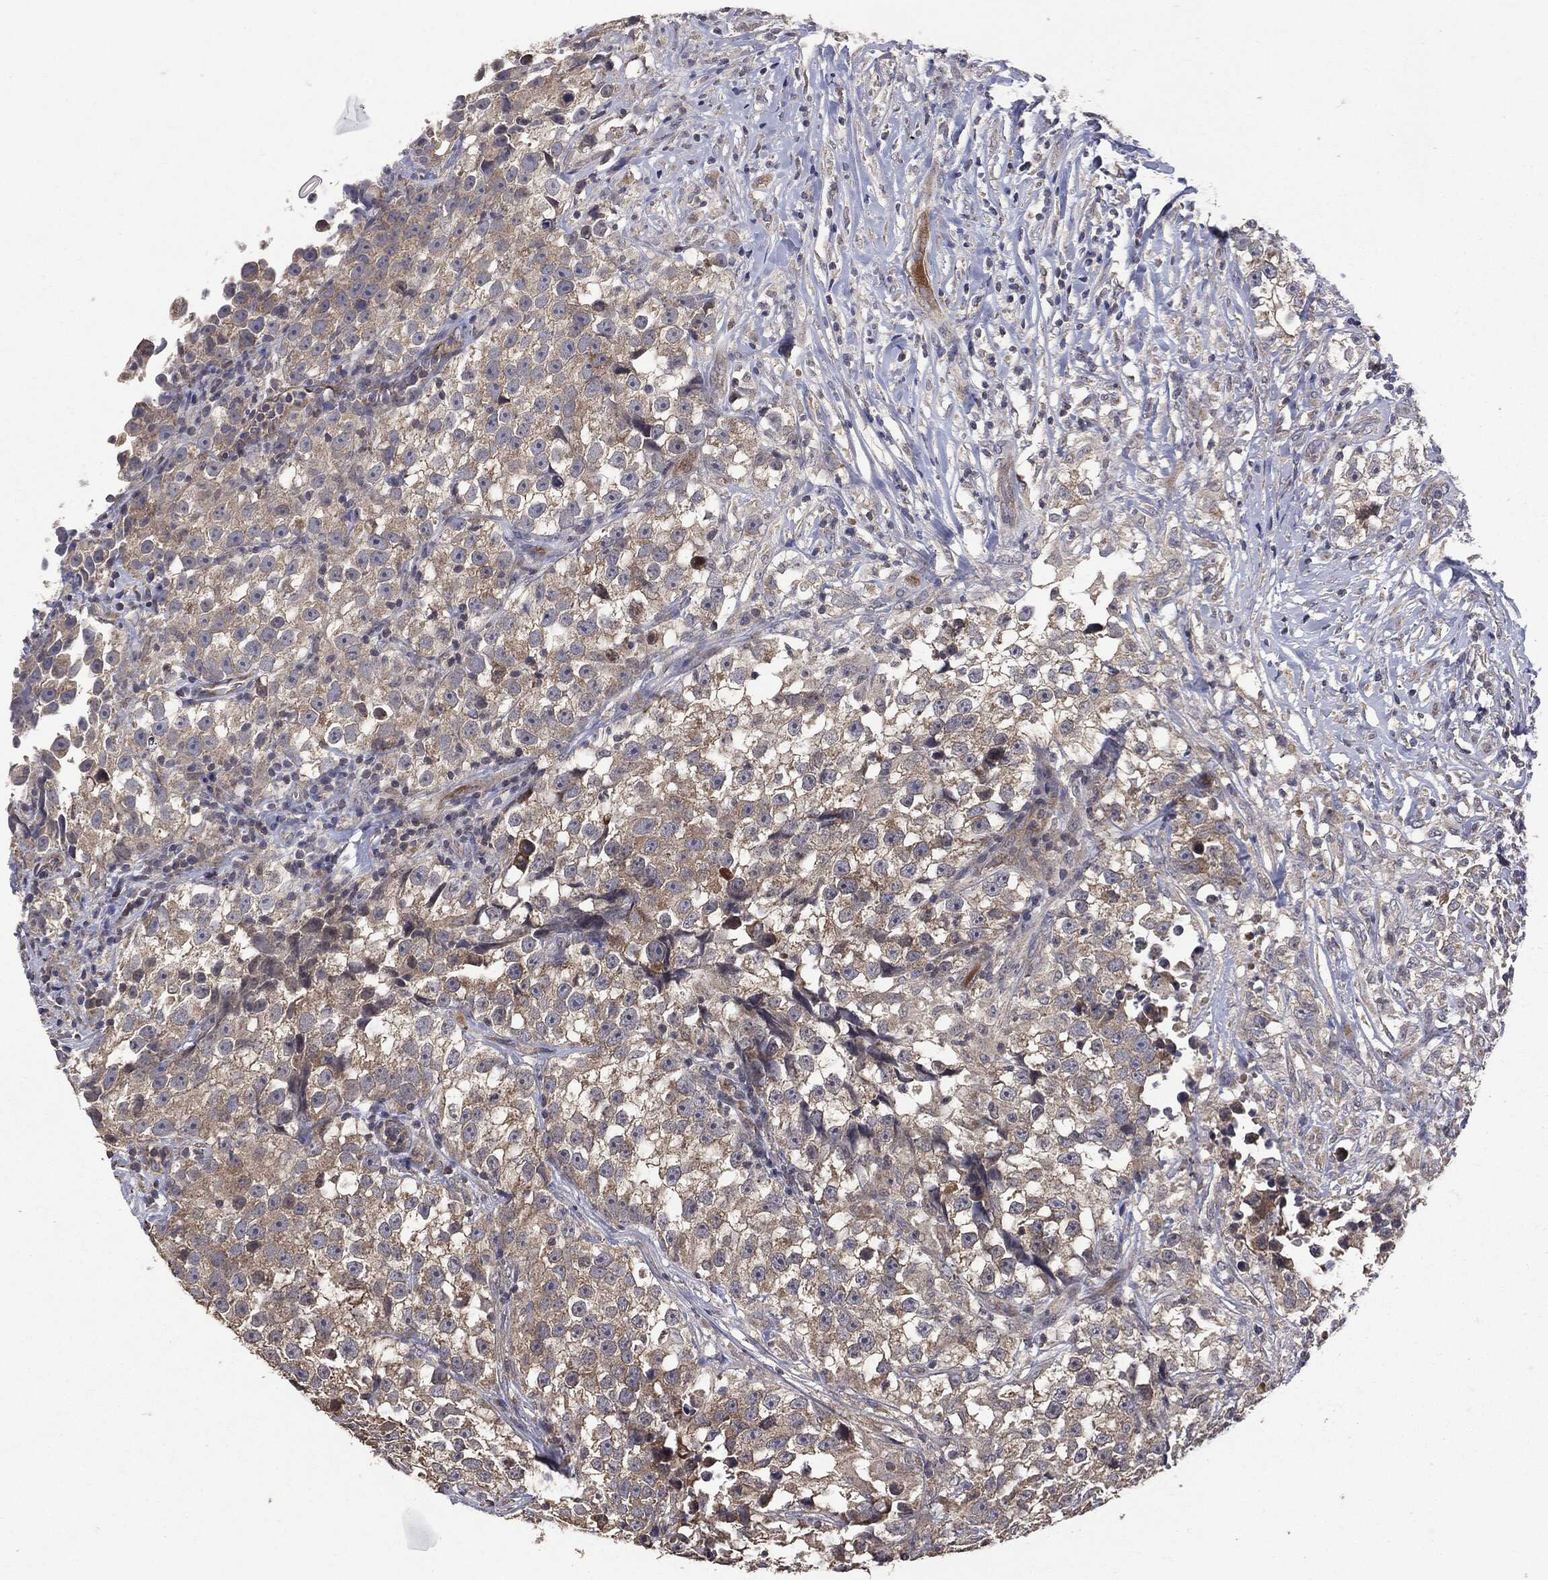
{"staining": {"intensity": "weak", "quantity": "25%-75%", "location": "cytoplasmic/membranous"}, "tissue": "testis cancer", "cell_type": "Tumor cells", "image_type": "cancer", "snomed": [{"axis": "morphology", "description": "Seminoma, NOS"}, {"axis": "topography", "description": "Testis"}], "caption": "IHC image of human testis cancer (seminoma) stained for a protein (brown), which shows low levels of weak cytoplasmic/membranous positivity in approximately 25%-75% of tumor cells.", "gene": "MTOR", "patient": {"sex": "male", "age": 46}}